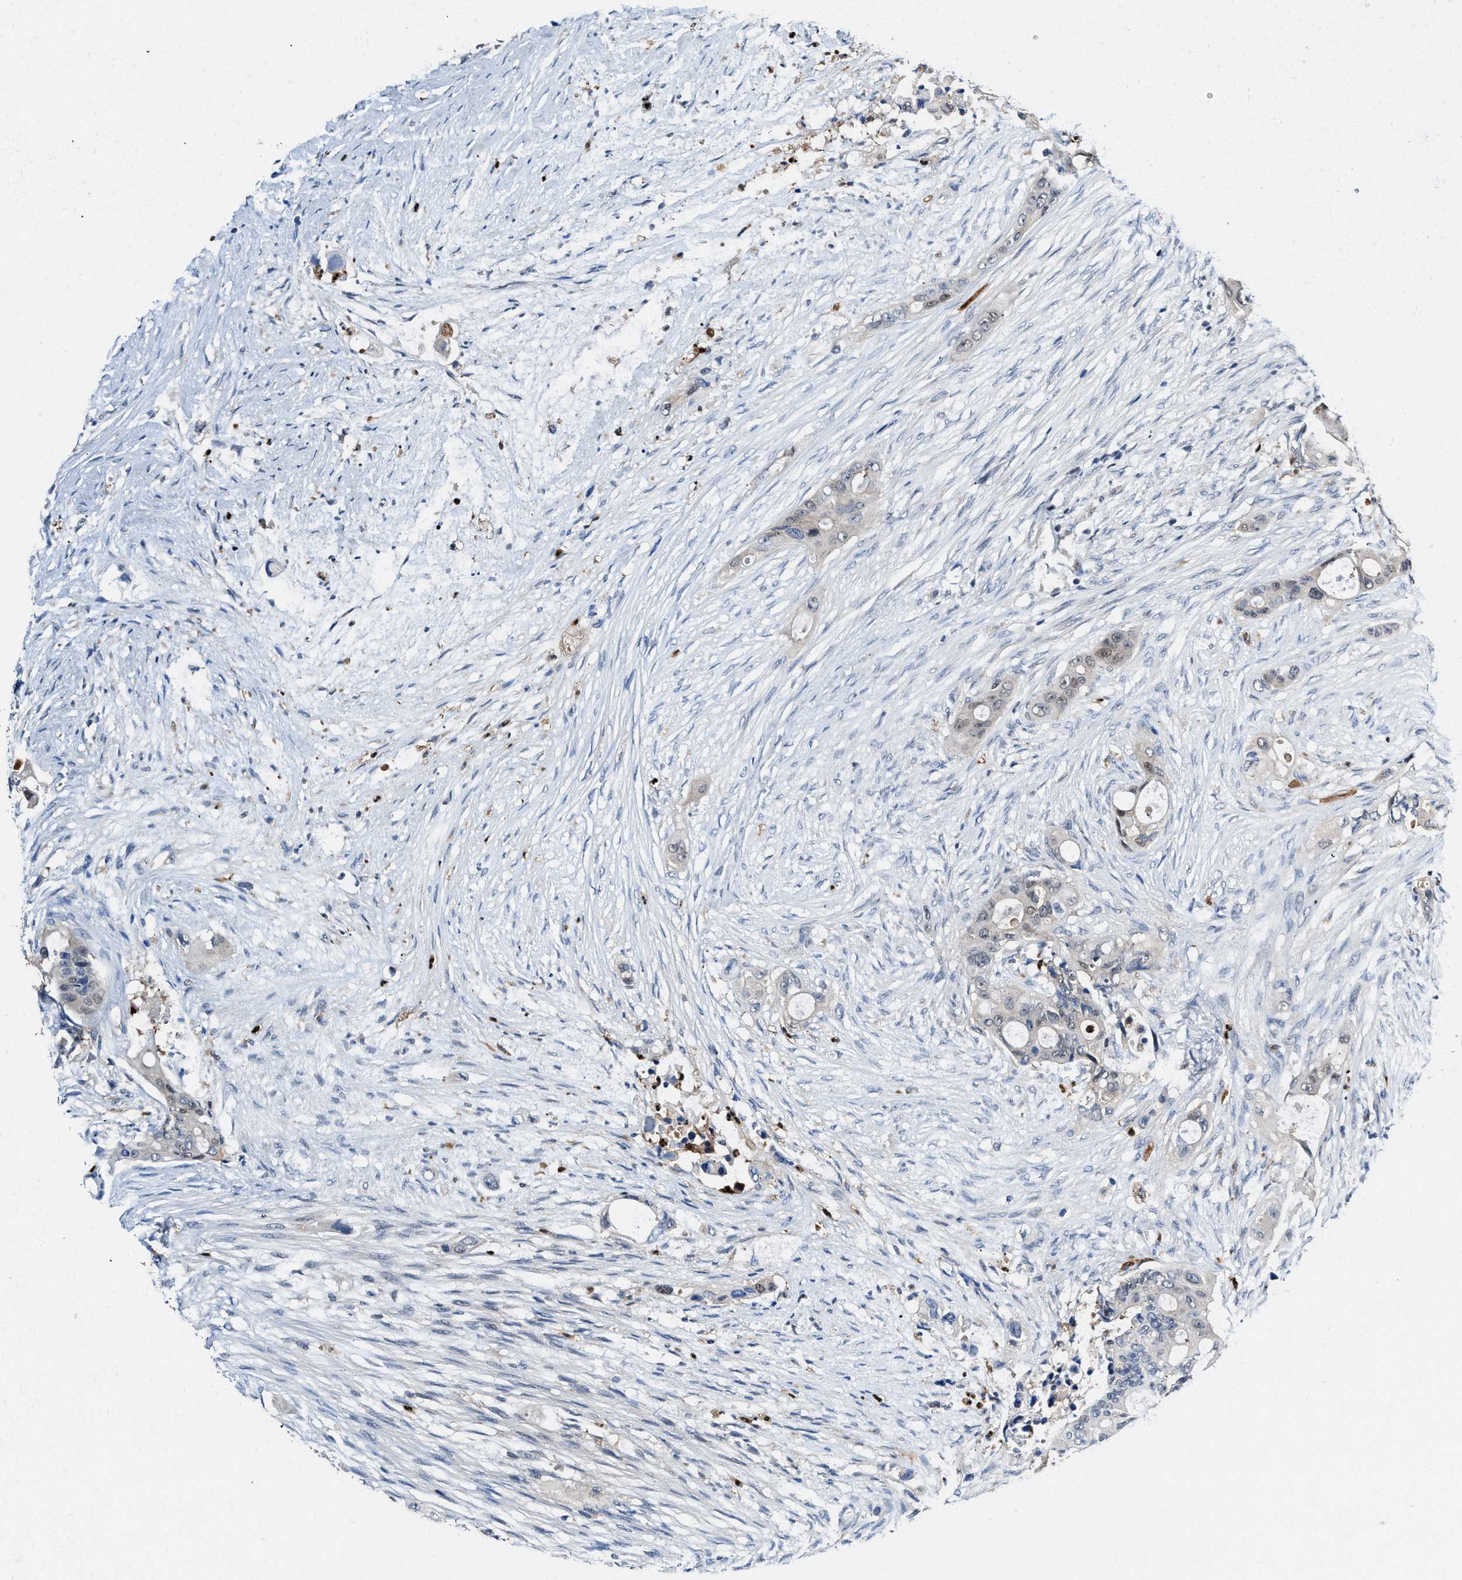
{"staining": {"intensity": "negative", "quantity": "none", "location": "none"}, "tissue": "colorectal cancer", "cell_type": "Tumor cells", "image_type": "cancer", "snomed": [{"axis": "morphology", "description": "Adenocarcinoma, NOS"}, {"axis": "topography", "description": "Colon"}], "caption": "Image shows no significant protein expression in tumor cells of colorectal adenocarcinoma.", "gene": "LTA4H", "patient": {"sex": "female", "age": 57}}